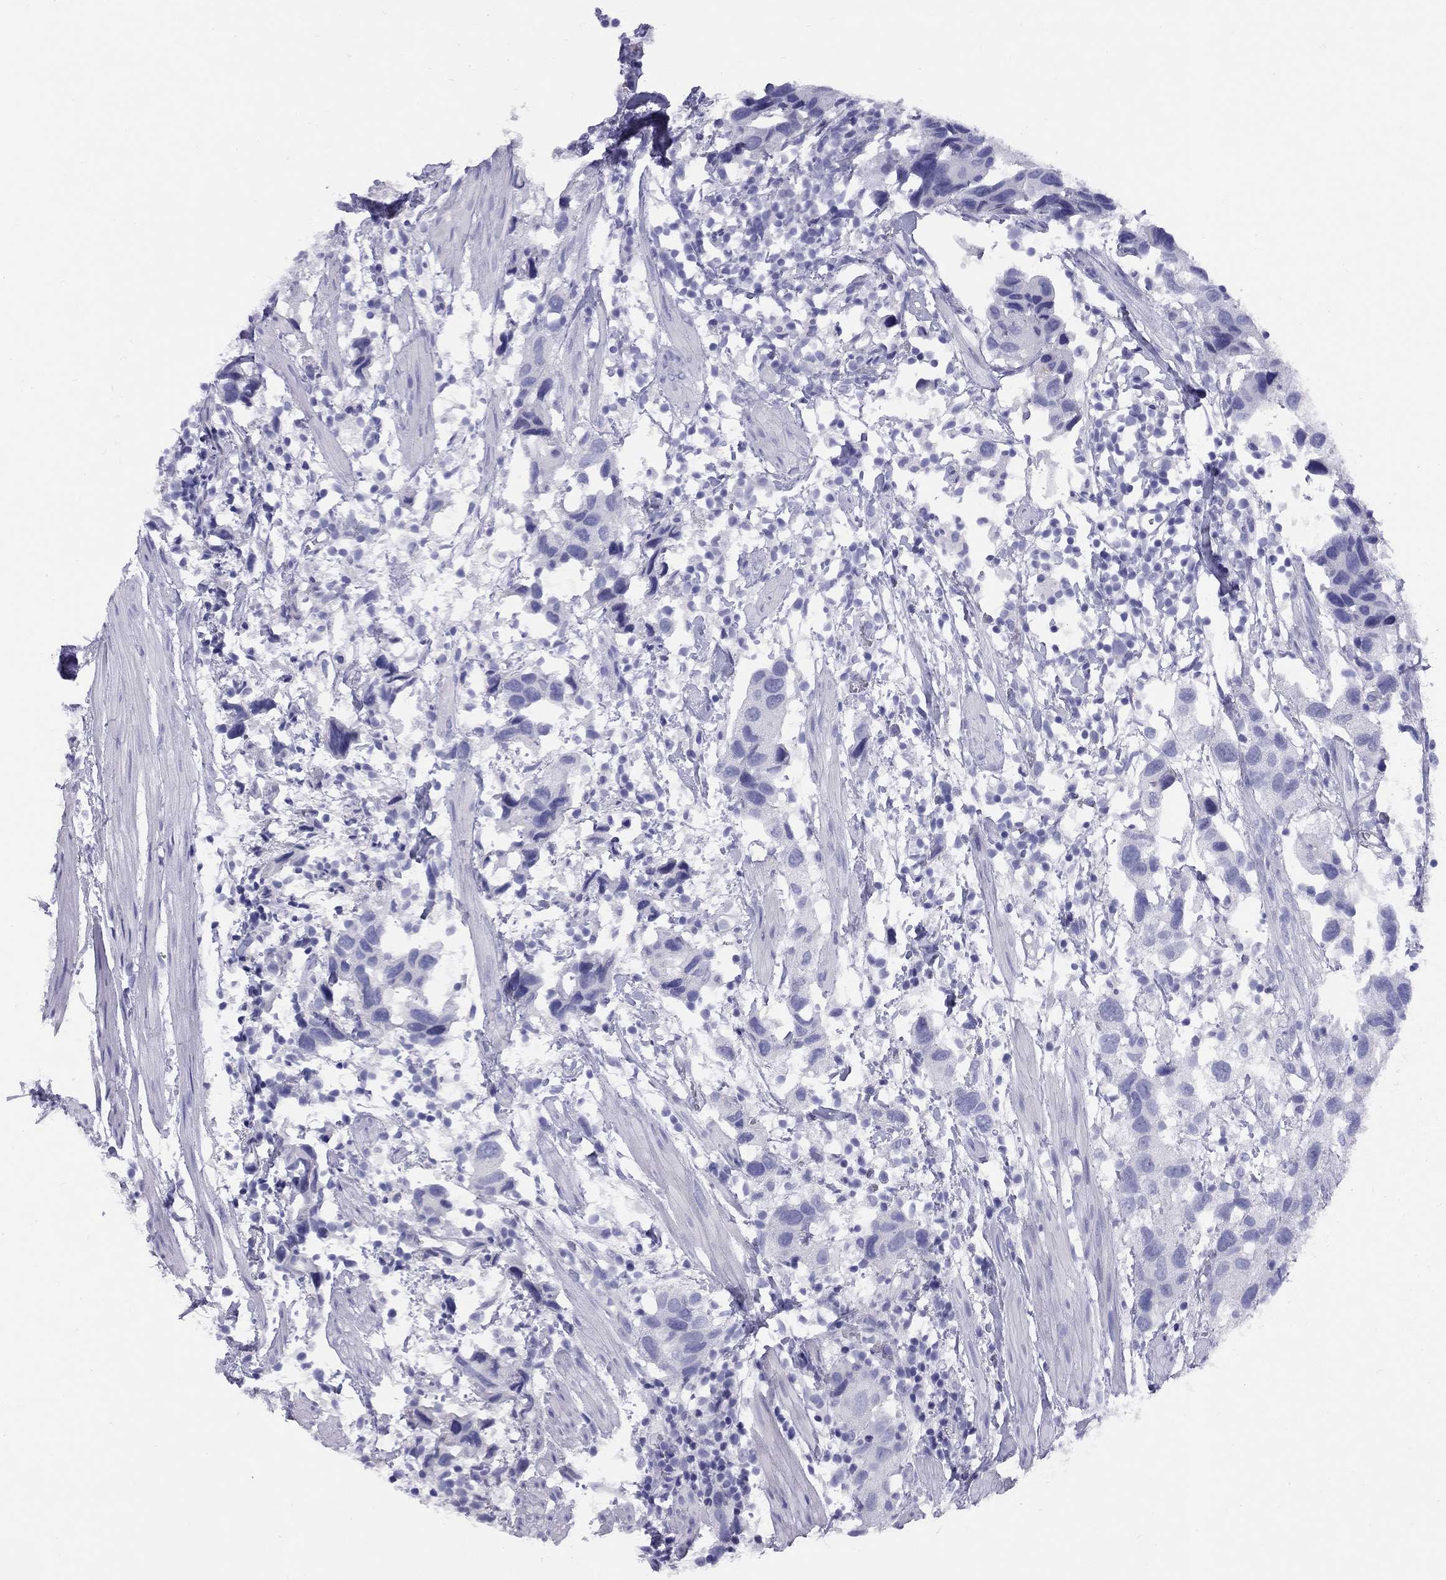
{"staining": {"intensity": "negative", "quantity": "none", "location": "none"}, "tissue": "urothelial cancer", "cell_type": "Tumor cells", "image_type": "cancer", "snomed": [{"axis": "morphology", "description": "Urothelial carcinoma, High grade"}, {"axis": "topography", "description": "Urinary bladder"}], "caption": "Urothelial carcinoma (high-grade) was stained to show a protein in brown. There is no significant expression in tumor cells. (DAB (3,3'-diaminobenzidine) immunohistochemistry (IHC), high magnification).", "gene": "FSCN3", "patient": {"sex": "male", "age": 79}}